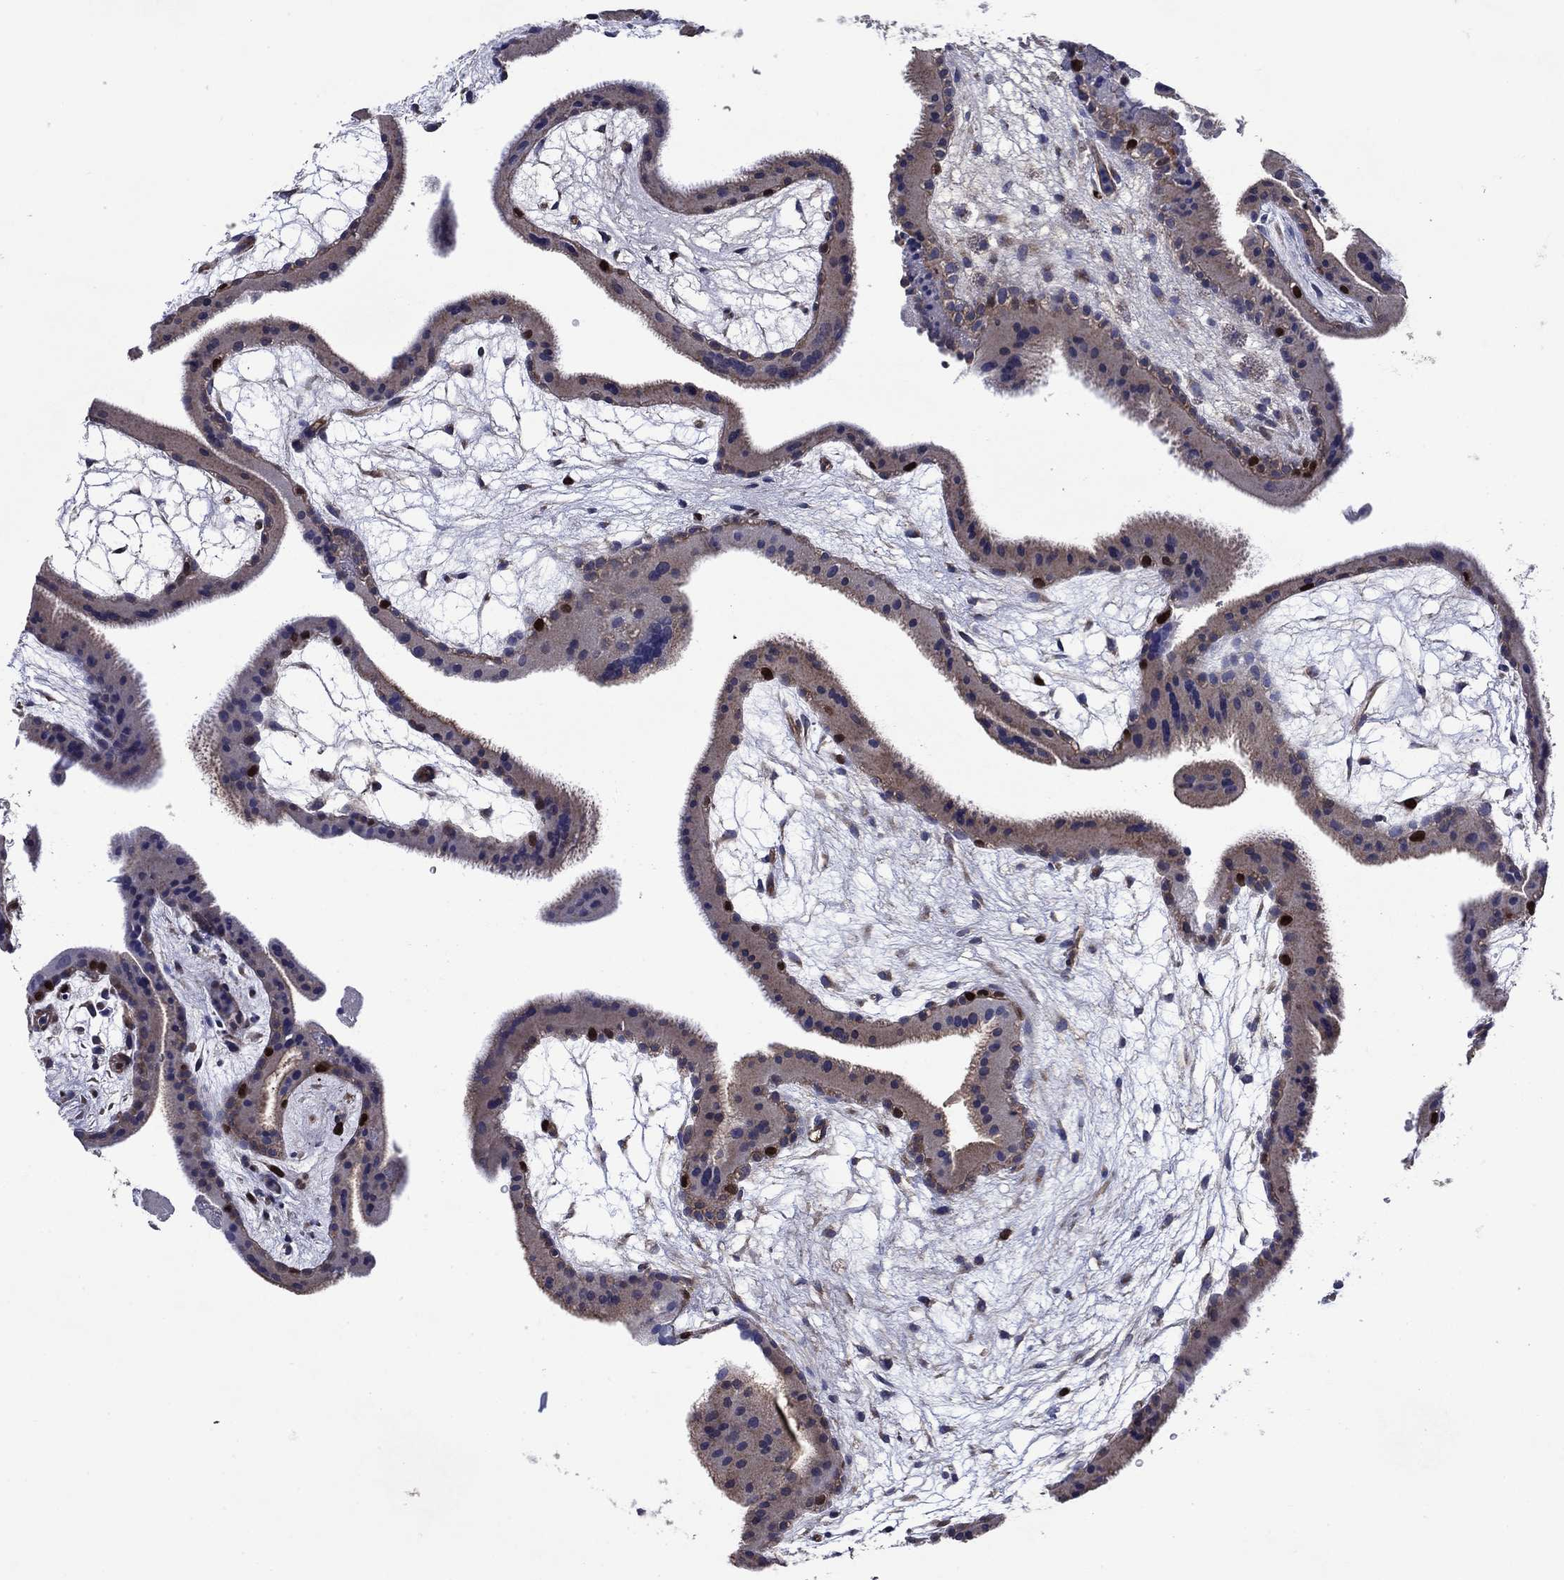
{"staining": {"intensity": "negative", "quantity": "none", "location": "none"}, "tissue": "placenta", "cell_type": "Decidual cells", "image_type": "normal", "snomed": [{"axis": "morphology", "description": "Normal tissue, NOS"}, {"axis": "topography", "description": "Placenta"}], "caption": "Immunohistochemistry photomicrograph of unremarkable placenta stained for a protein (brown), which displays no expression in decidual cells. (DAB immunohistochemistry with hematoxylin counter stain).", "gene": "KIF22", "patient": {"sex": "female", "age": 19}}